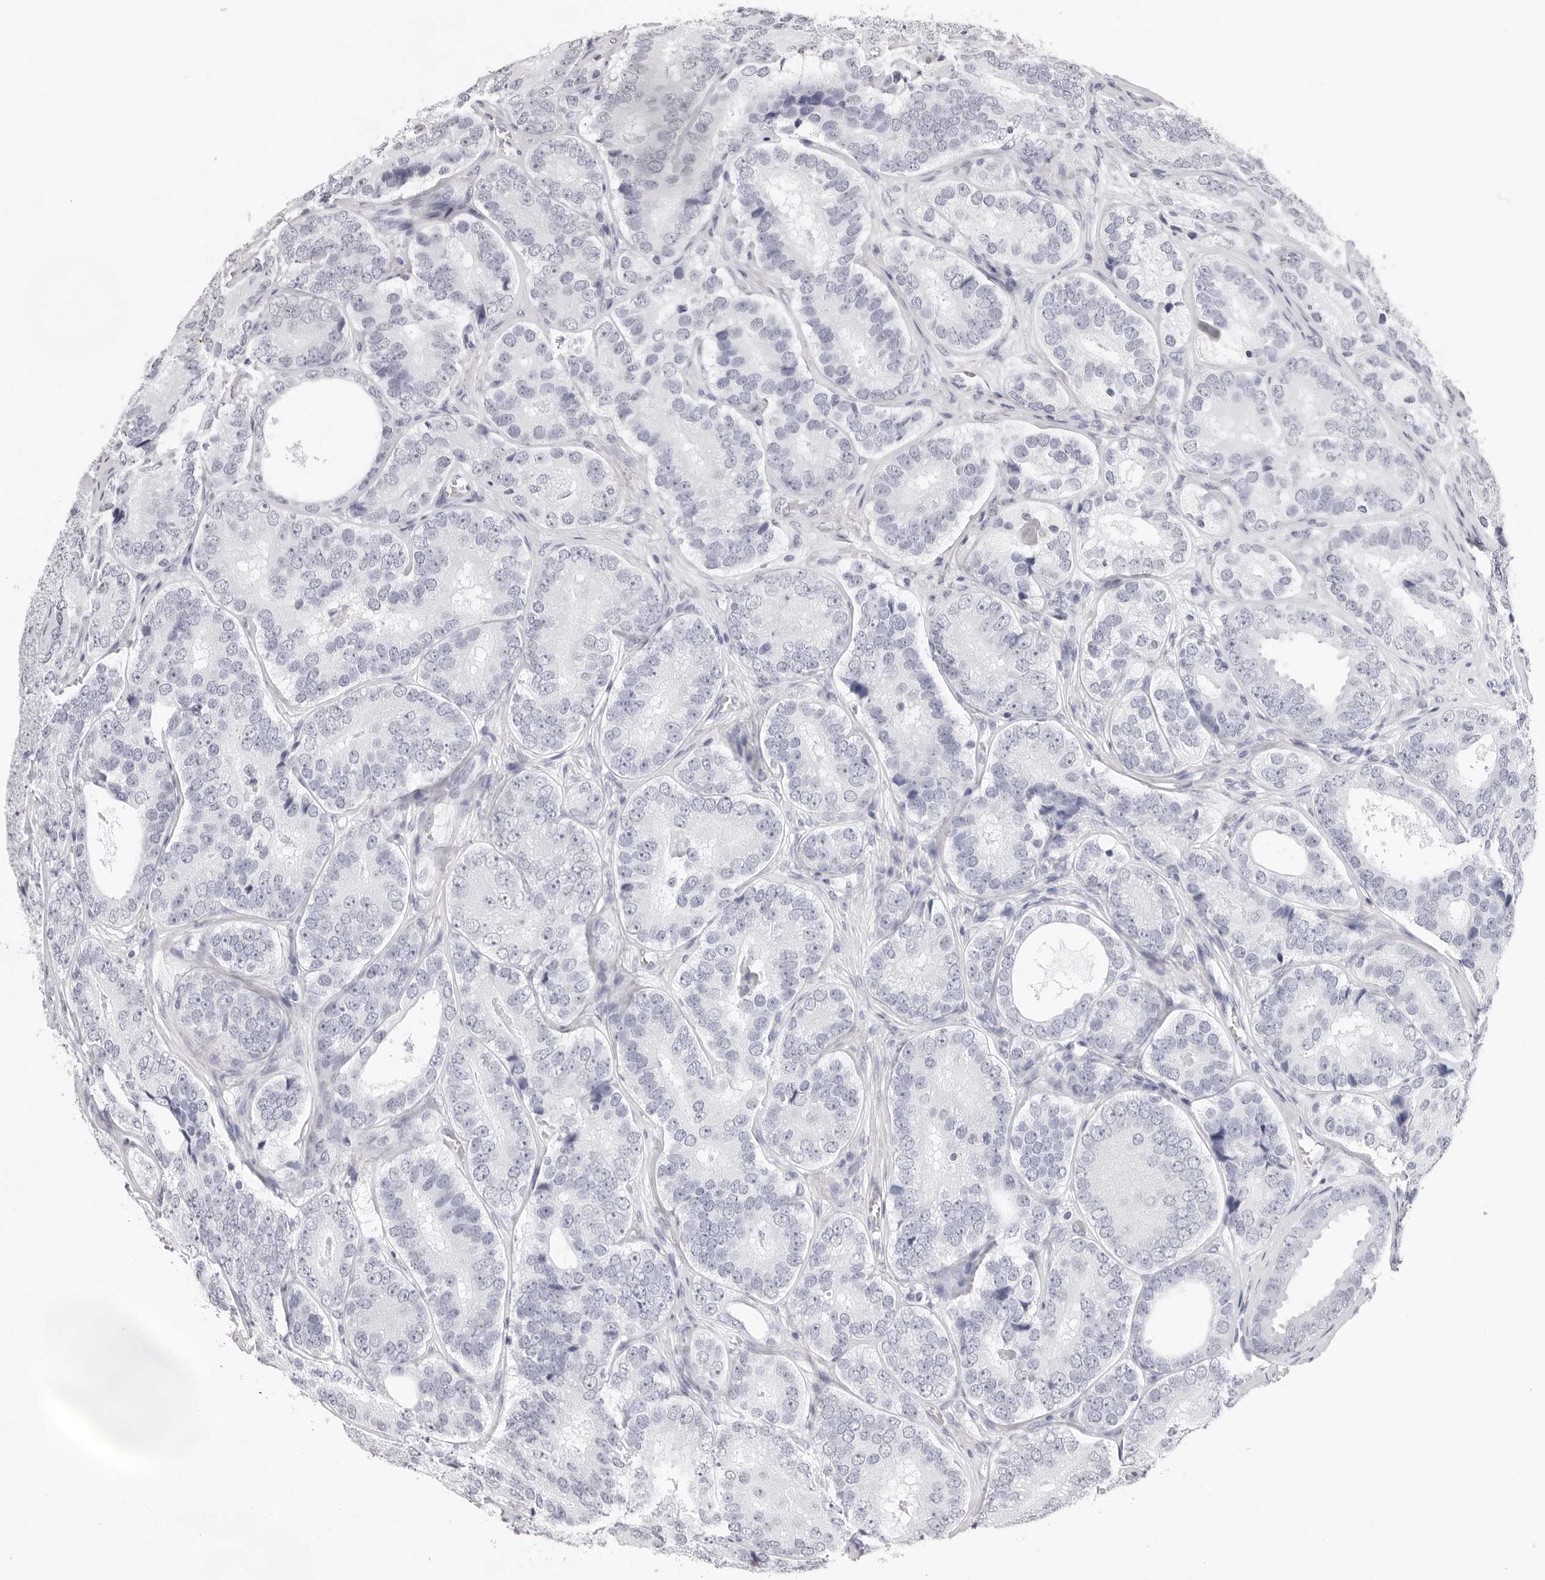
{"staining": {"intensity": "negative", "quantity": "none", "location": "none"}, "tissue": "prostate cancer", "cell_type": "Tumor cells", "image_type": "cancer", "snomed": [{"axis": "morphology", "description": "Adenocarcinoma, High grade"}, {"axis": "topography", "description": "Prostate"}], "caption": "Immunohistochemistry micrograph of human prostate cancer stained for a protein (brown), which exhibits no staining in tumor cells.", "gene": "CST5", "patient": {"sex": "male", "age": 56}}